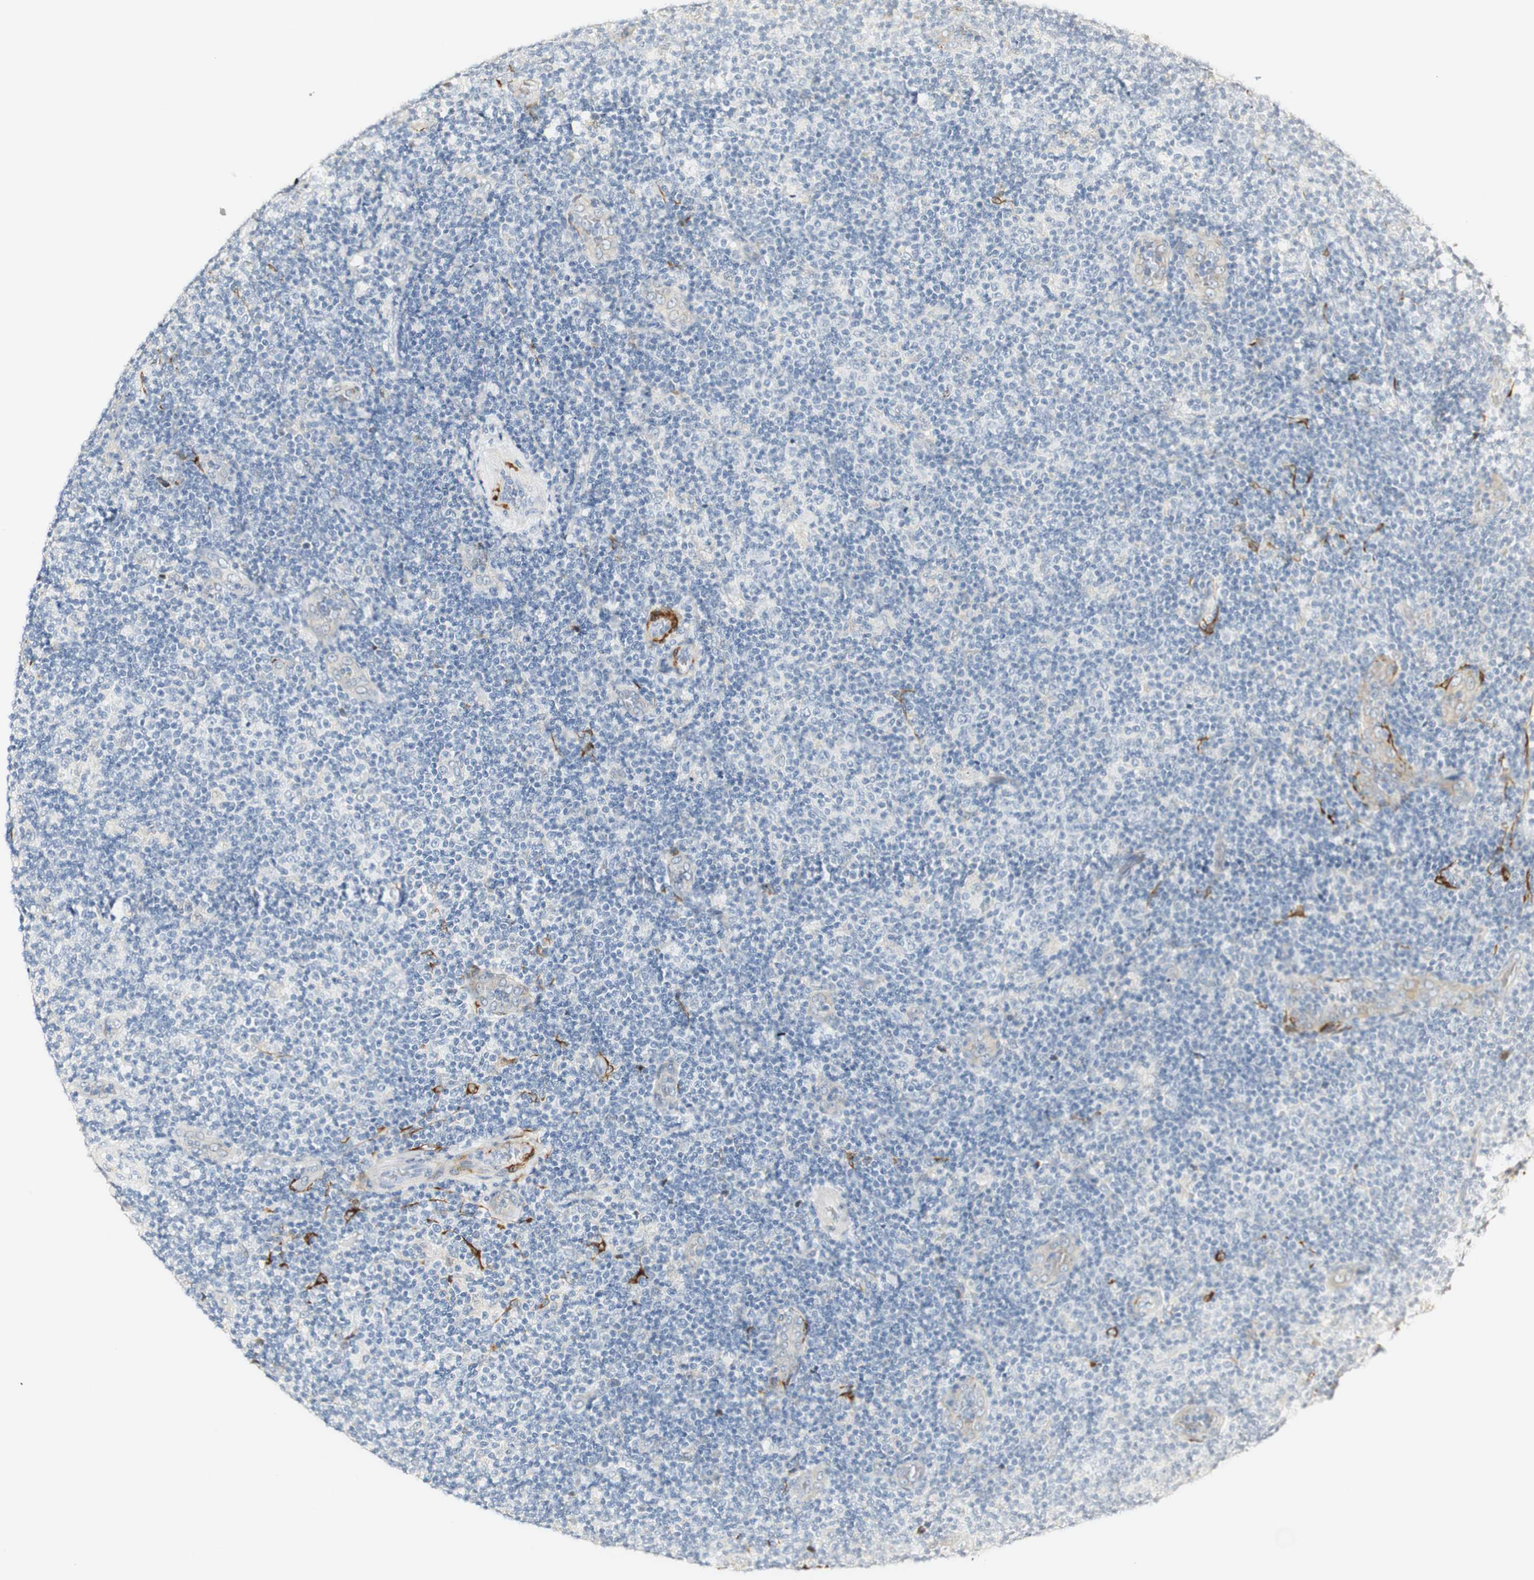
{"staining": {"intensity": "negative", "quantity": "none", "location": "none"}, "tissue": "lymphoma", "cell_type": "Tumor cells", "image_type": "cancer", "snomed": [{"axis": "morphology", "description": "Malignant lymphoma, non-Hodgkin's type, Low grade"}, {"axis": "topography", "description": "Lymph node"}], "caption": "This is an IHC micrograph of malignant lymphoma, non-Hodgkin's type (low-grade). There is no positivity in tumor cells.", "gene": "FMO3", "patient": {"sex": "male", "age": 83}}